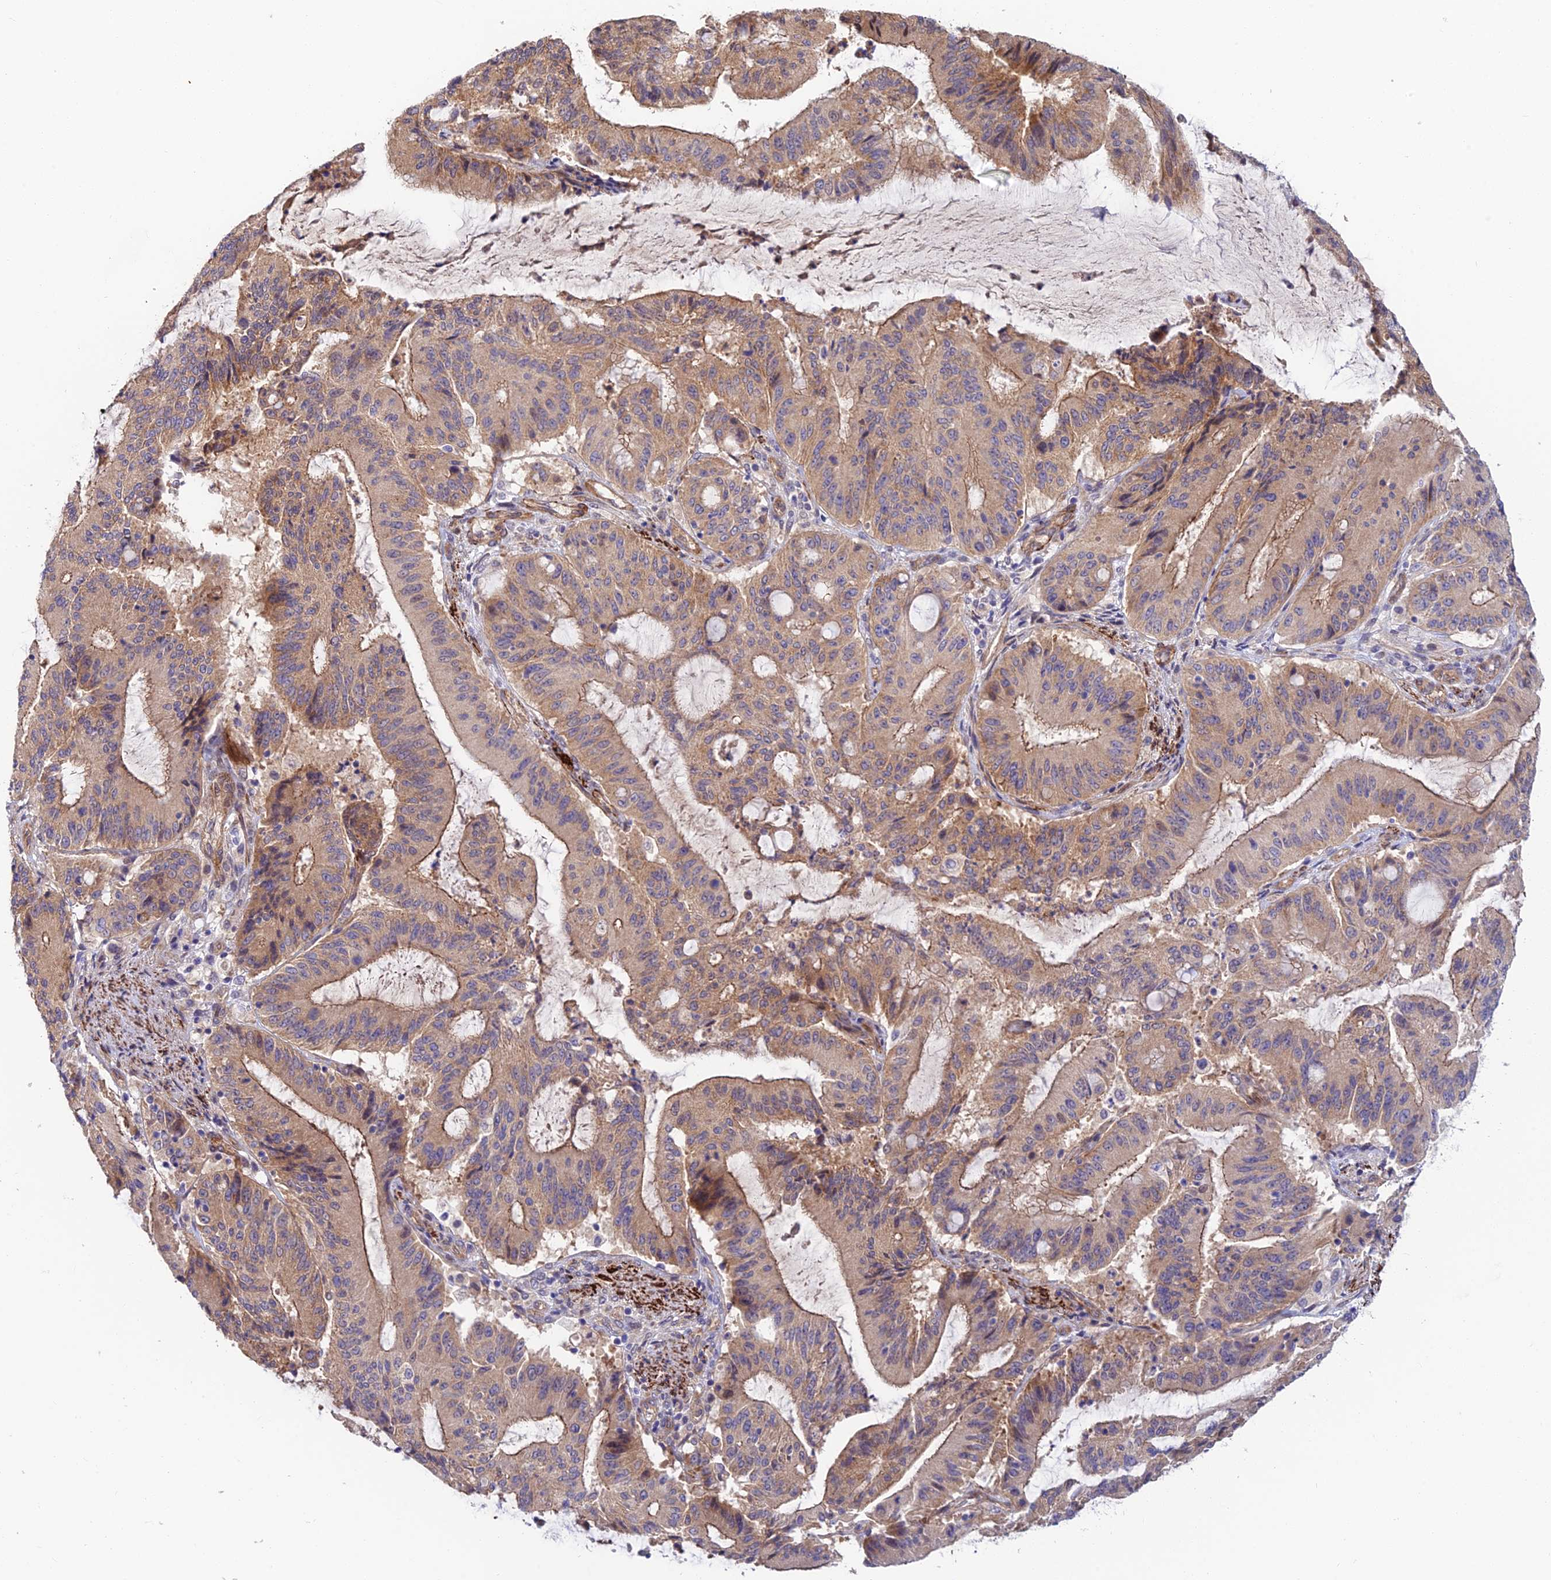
{"staining": {"intensity": "moderate", "quantity": ">75%", "location": "cytoplasmic/membranous"}, "tissue": "liver cancer", "cell_type": "Tumor cells", "image_type": "cancer", "snomed": [{"axis": "morphology", "description": "Normal tissue, NOS"}, {"axis": "morphology", "description": "Cholangiocarcinoma"}, {"axis": "topography", "description": "Liver"}, {"axis": "topography", "description": "Peripheral nerve tissue"}], "caption": "Human liver cancer stained for a protein (brown) reveals moderate cytoplasmic/membranous positive expression in about >75% of tumor cells.", "gene": "ANKRD50", "patient": {"sex": "female", "age": 73}}